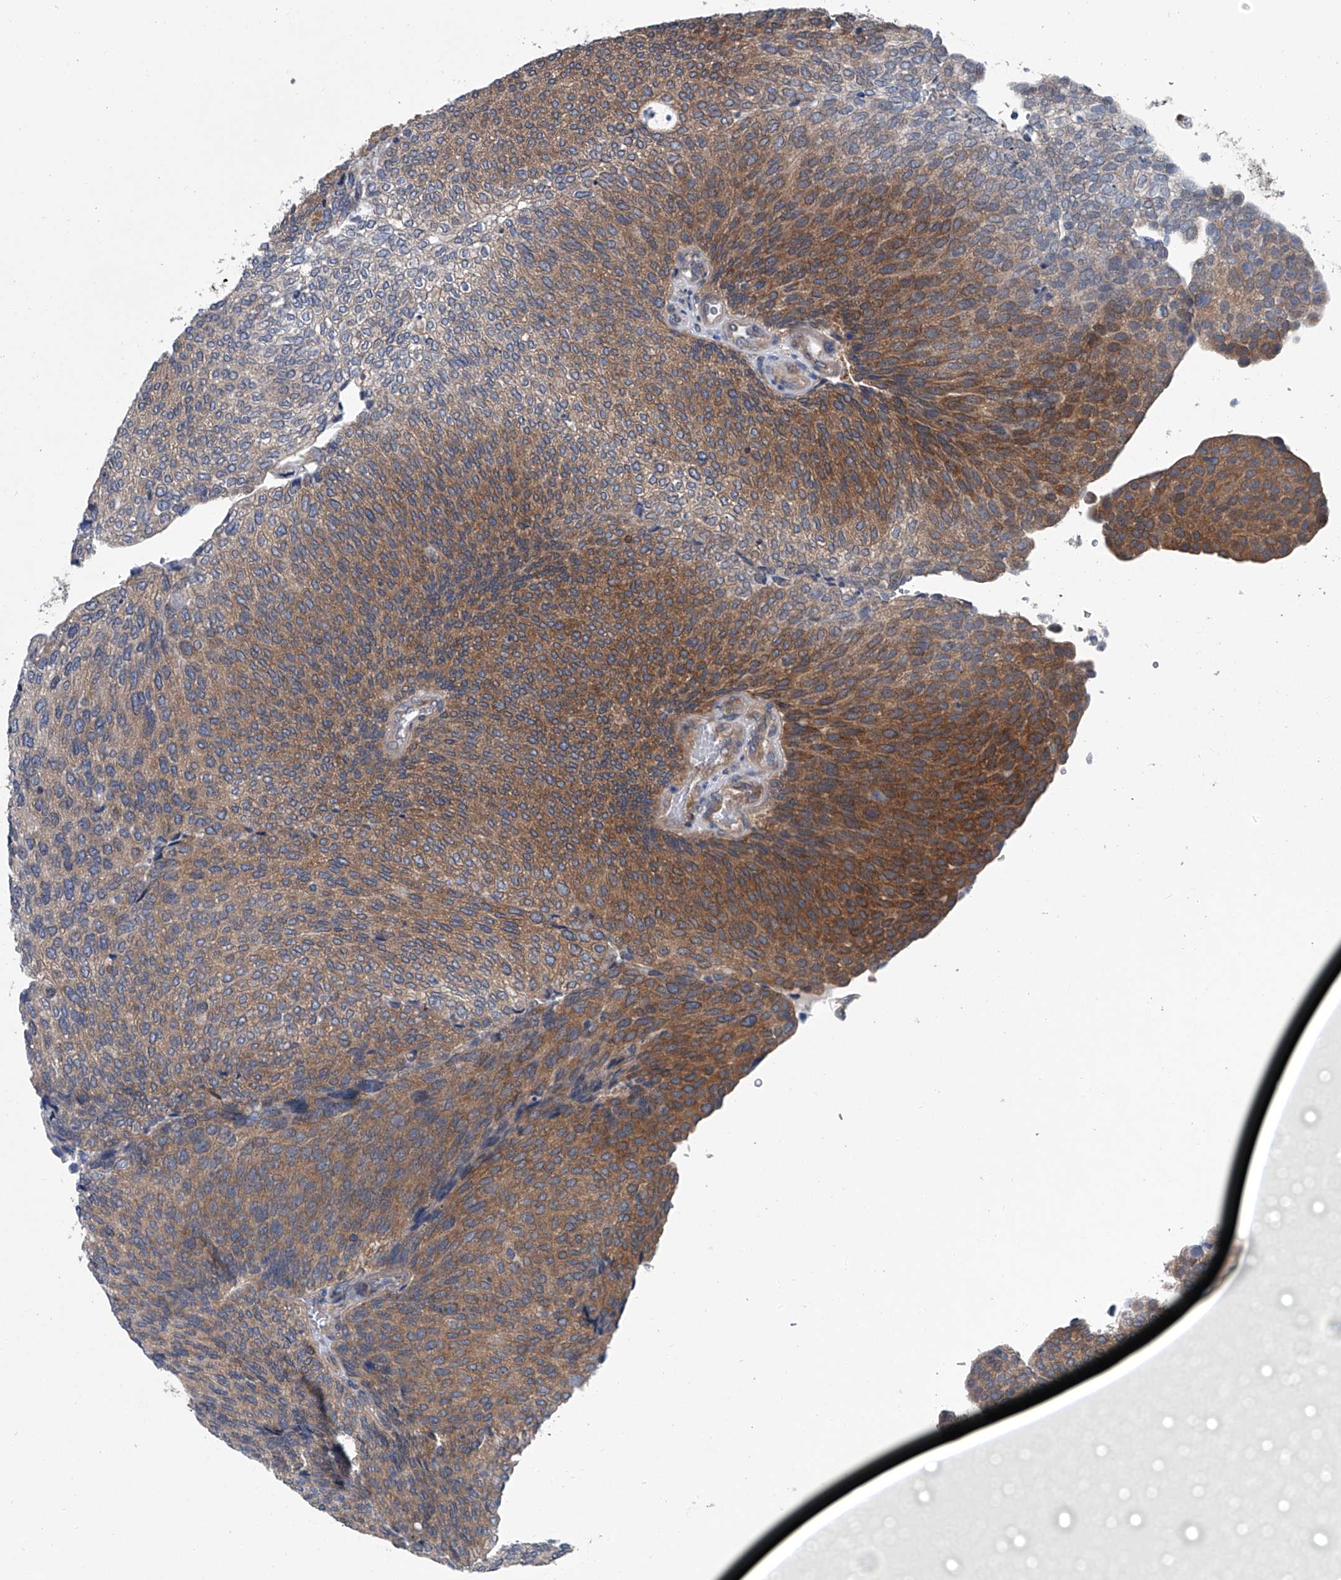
{"staining": {"intensity": "moderate", "quantity": ">75%", "location": "cytoplasmic/membranous"}, "tissue": "urothelial cancer", "cell_type": "Tumor cells", "image_type": "cancer", "snomed": [{"axis": "morphology", "description": "Urothelial carcinoma, Low grade"}, {"axis": "topography", "description": "Urinary bladder"}], "caption": "Tumor cells show medium levels of moderate cytoplasmic/membranous positivity in about >75% of cells in human urothelial cancer. (DAB (3,3'-diaminobenzidine) IHC, brown staining for protein, blue staining for nuclei).", "gene": "PPP2R5D", "patient": {"sex": "female", "age": 79}}